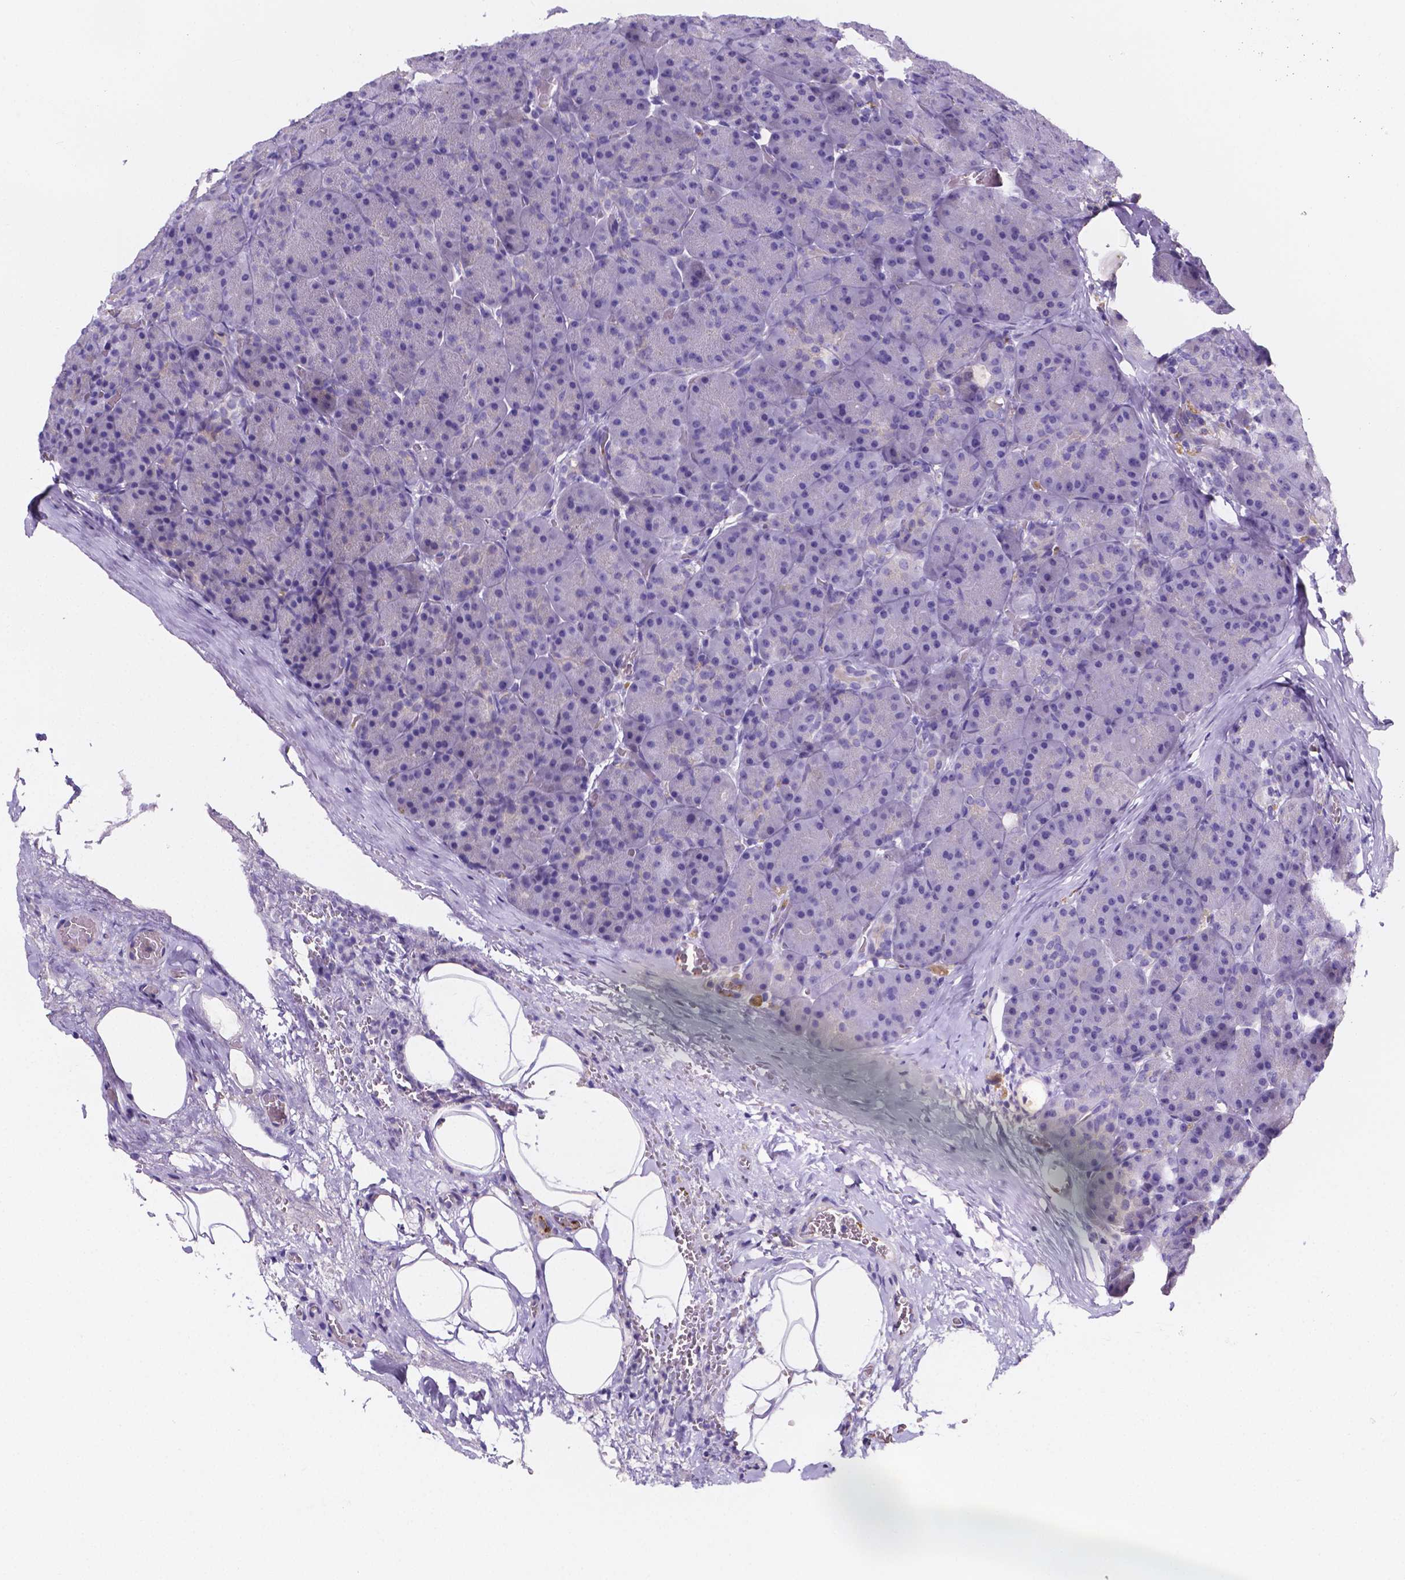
{"staining": {"intensity": "negative", "quantity": "none", "location": "none"}, "tissue": "pancreas", "cell_type": "Exocrine glandular cells", "image_type": "normal", "snomed": [{"axis": "morphology", "description": "Normal tissue, NOS"}, {"axis": "topography", "description": "Pancreas"}], "caption": "A high-resolution photomicrograph shows immunohistochemistry (IHC) staining of normal pancreas, which shows no significant positivity in exocrine glandular cells.", "gene": "NRGN", "patient": {"sex": "male", "age": 57}}